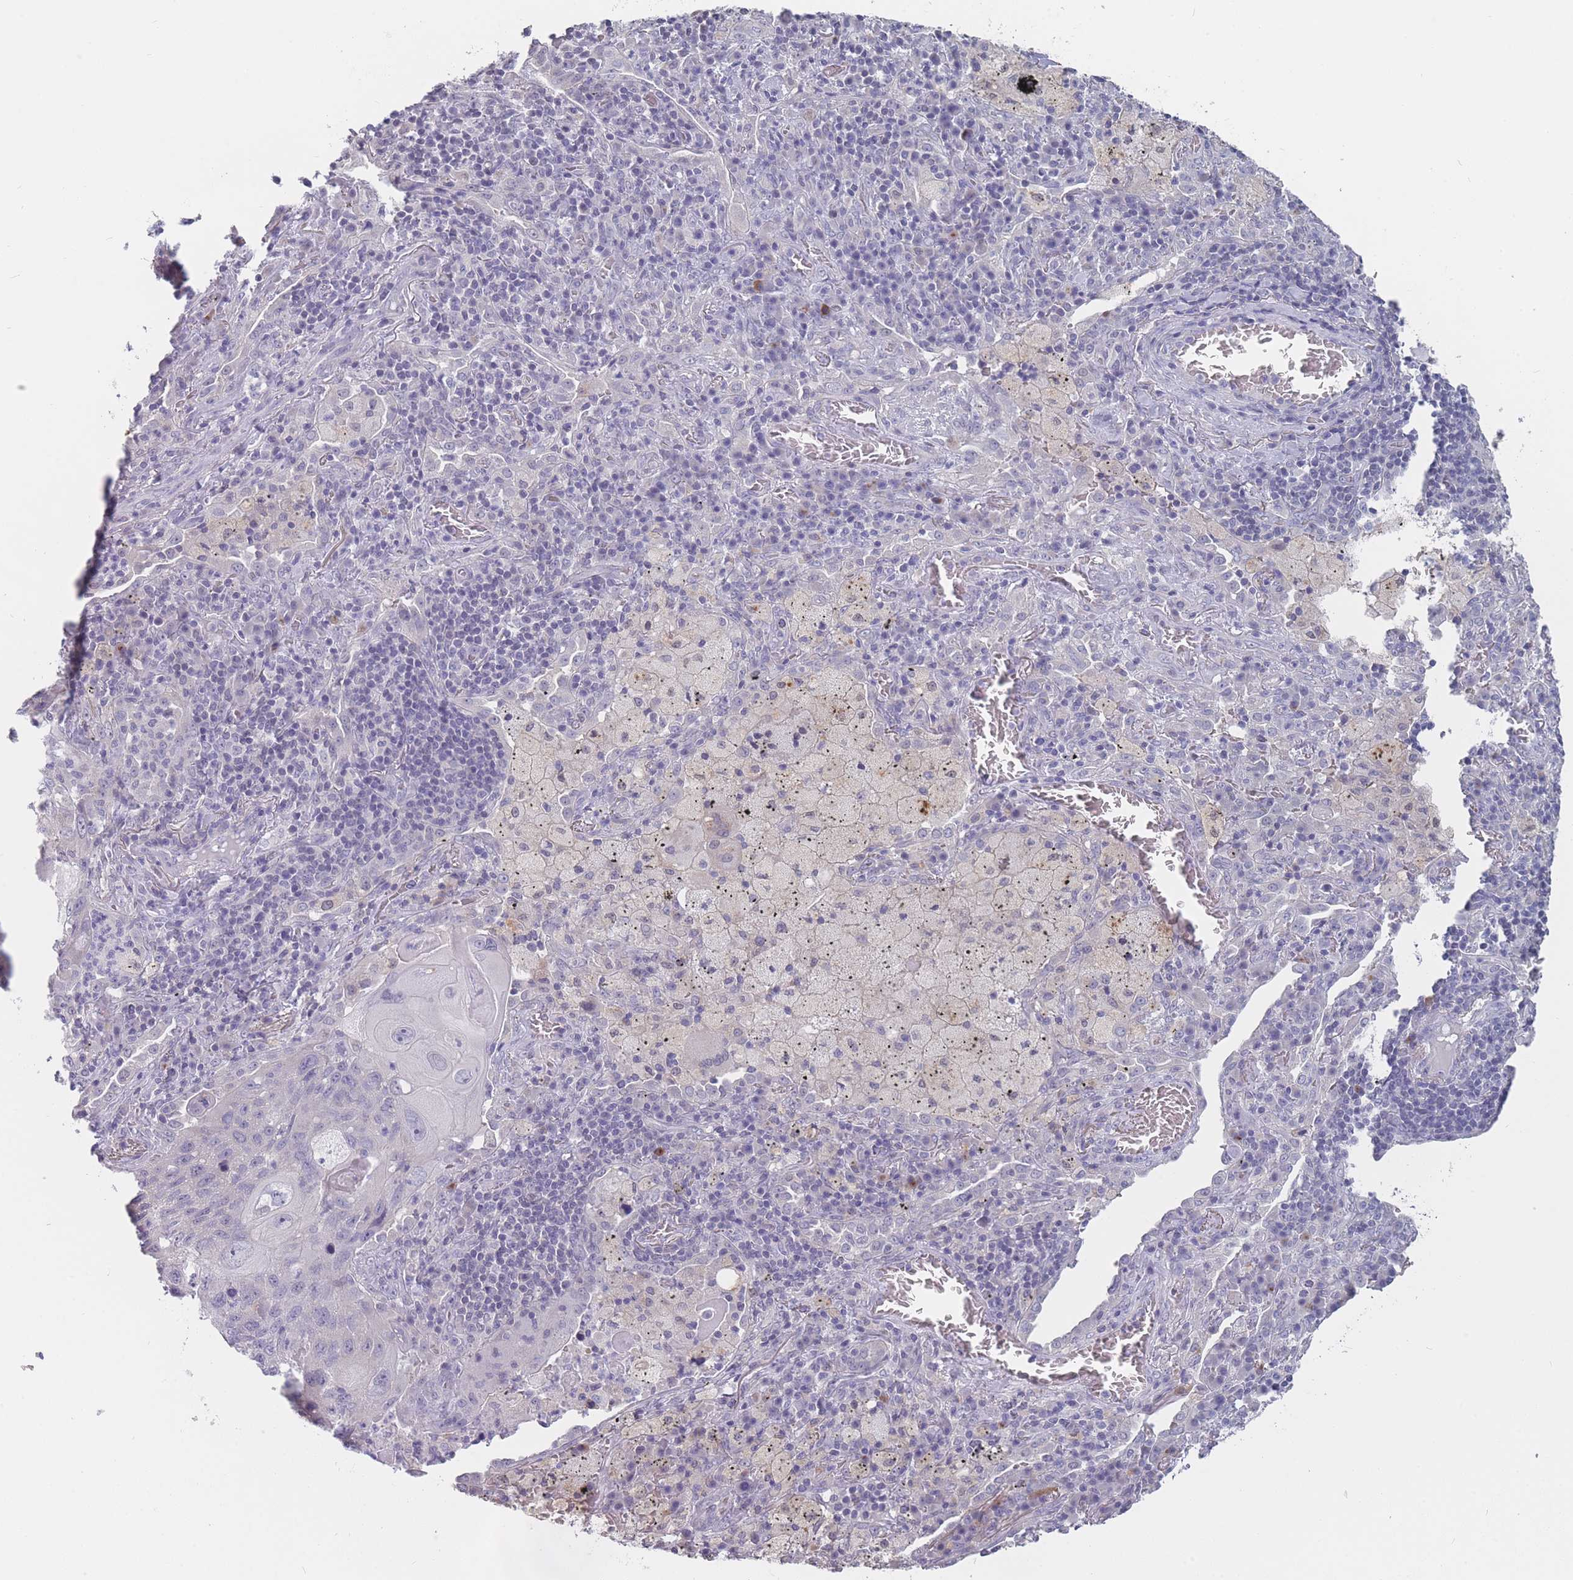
{"staining": {"intensity": "negative", "quantity": "none", "location": "none"}, "tissue": "lung cancer", "cell_type": "Tumor cells", "image_type": "cancer", "snomed": [{"axis": "morphology", "description": "Squamous cell carcinoma, NOS"}, {"axis": "topography", "description": "Lung"}], "caption": "Photomicrograph shows no significant protein expression in tumor cells of lung squamous cell carcinoma. (Immunohistochemistry (ihc), brightfield microscopy, high magnification).", "gene": "CYP51A1", "patient": {"sex": "female", "age": 63}}